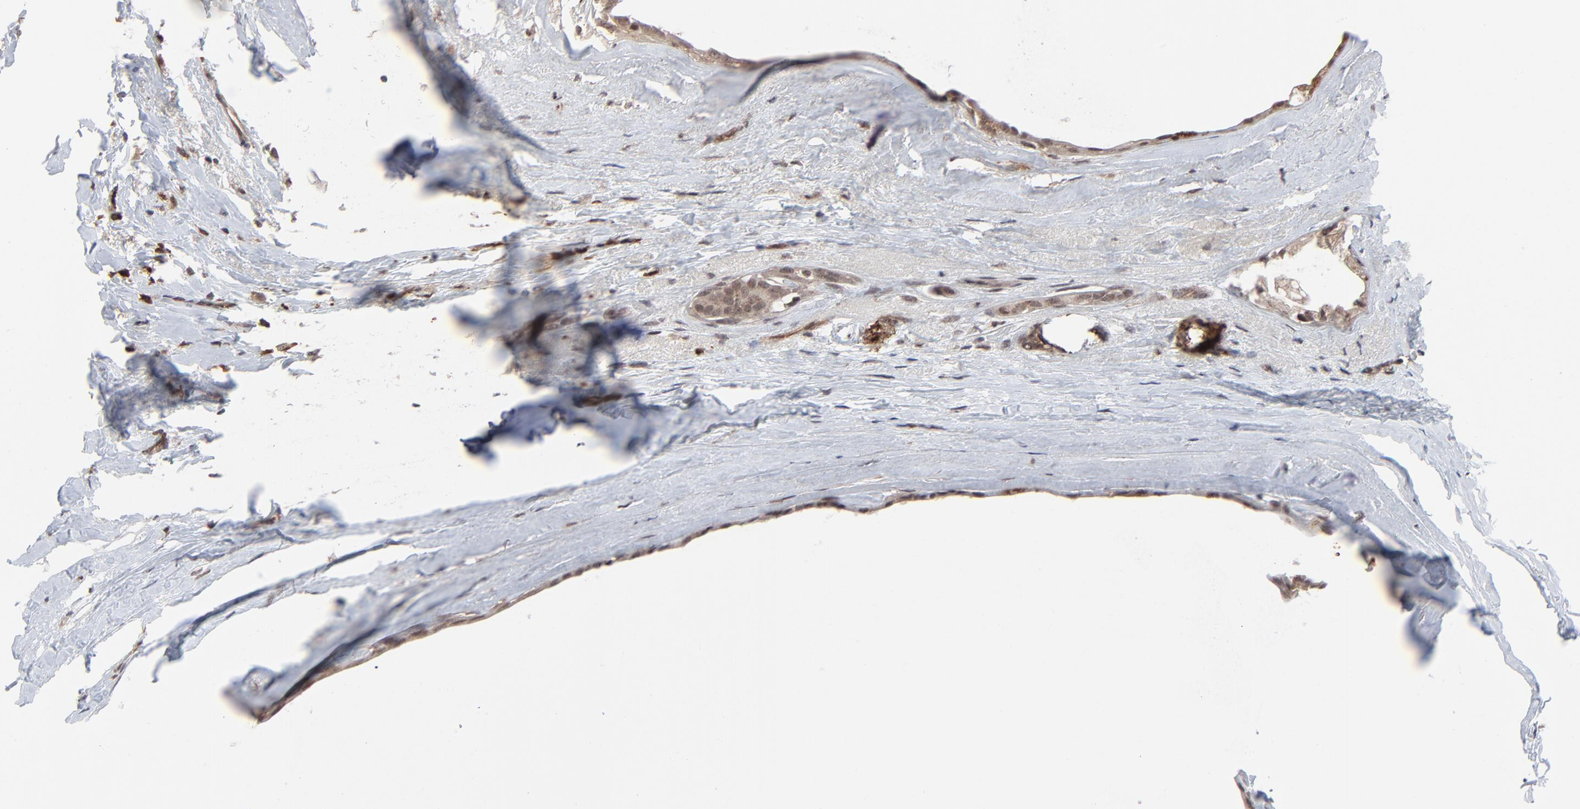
{"staining": {"intensity": "moderate", "quantity": ">75%", "location": "cytoplasmic/membranous,nuclear"}, "tissue": "breast cancer", "cell_type": "Tumor cells", "image_type": "cancer", "snomed": [{"axis": "morphology", "description": "Duct carcinoma"}, {"axis": "topography", "description": "Breast"}], "caption": "Intraductal carcinoma (breast) stained with a protein marker reveals moderate staining in tumor cells.", "gene": "CASP10", "patient": {"sex": "female", "age": 54}}